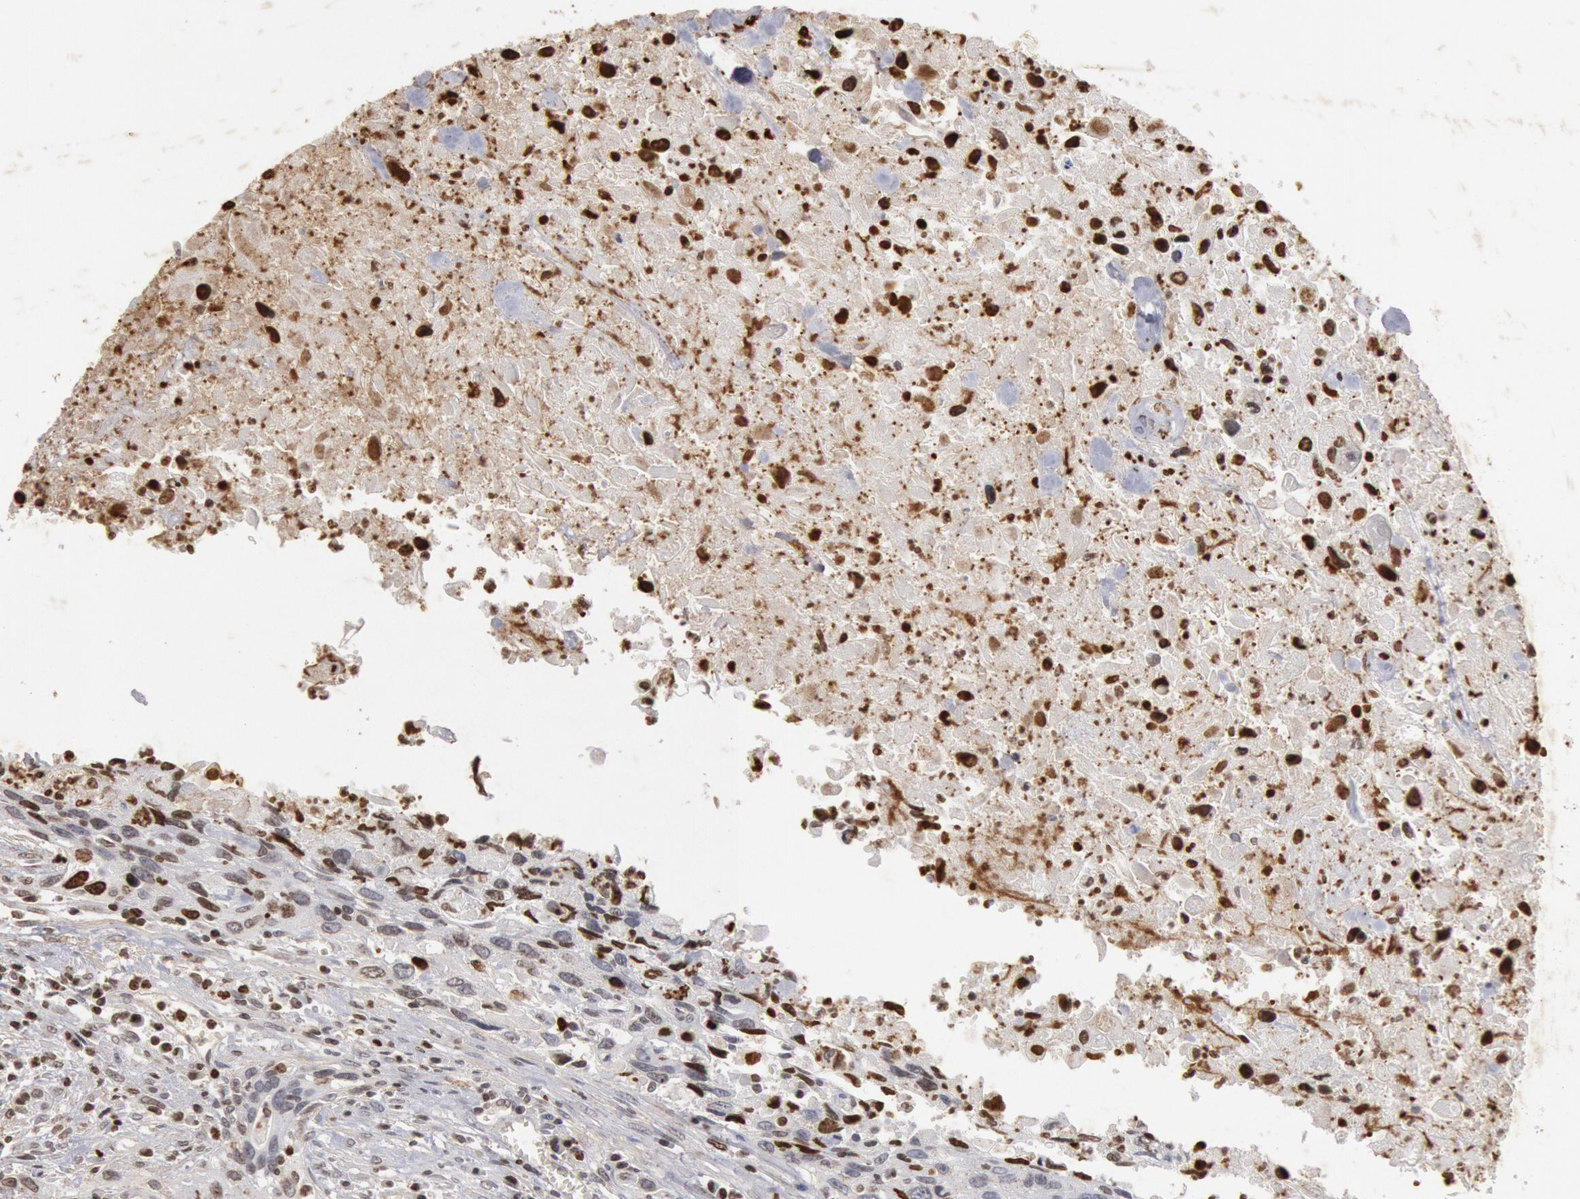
{"staining": {"intensity": "moderate", "quantity": ">75%", "location": "cytoplasmic/membranous,nuclear"}, "tissue": "urothelial cancer", "cell_type": "Tumor cells", "image_type": "cancer", "snomed": [{"axis": "morphology", "description": "Urothelial carcinoma, High grade"}, {"axis": "topography", "description": "Urinary bladder"}], "caption": "Brown immunohistochemical staining in human urothelial carcinoma (high-grade) reveals moderate cytoplasmic/membranous and nuclear positivity in about >75% of tumor cells.", "gene": "FOXA2", "patient": {"sex": "male", "age": 71}}